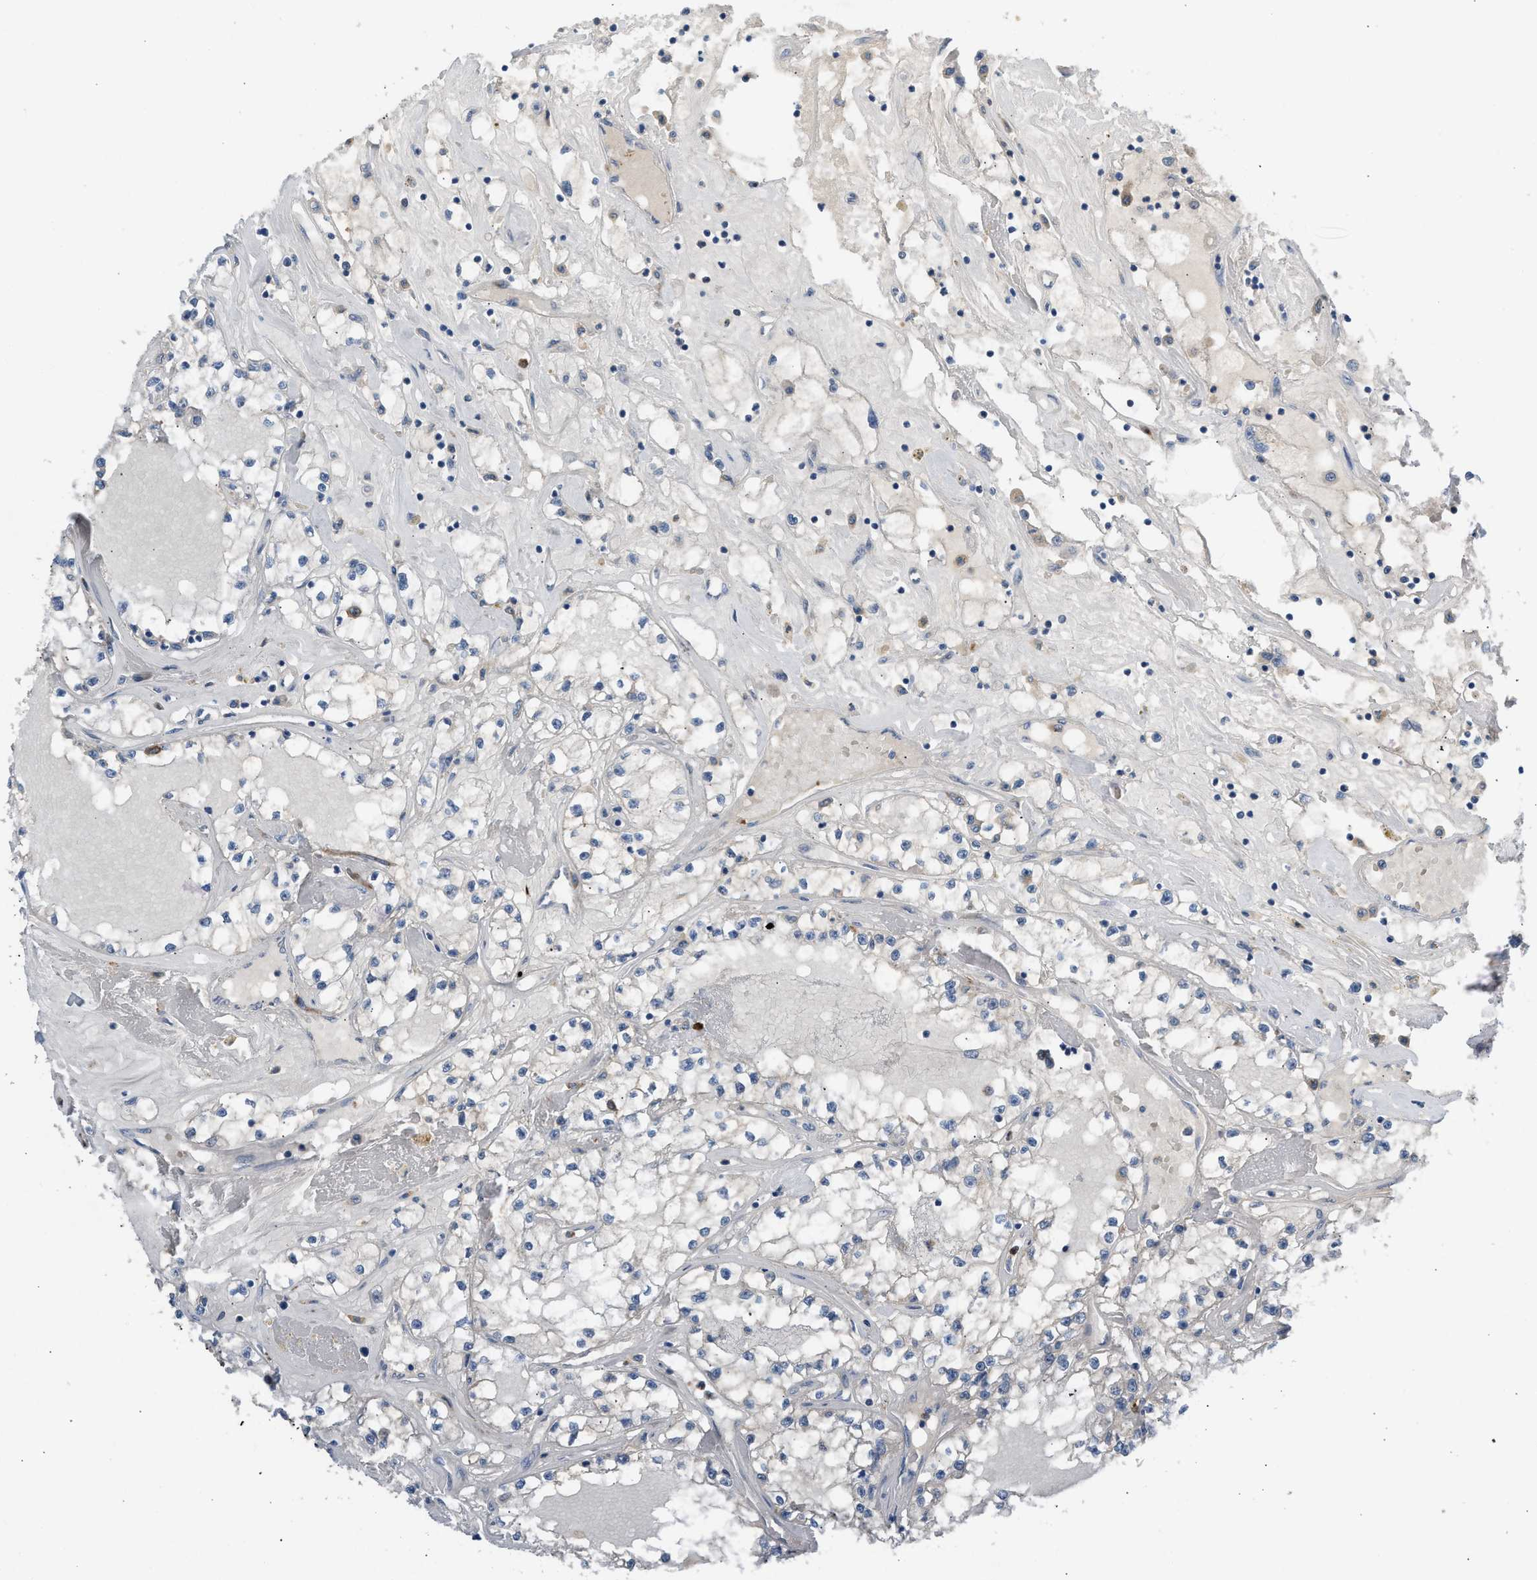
{"staining": {"intensity": "negative", "quantity": "none", "location": "none"}, "tissue": "renal cancer", "cell_type": "Tumor cells", "image_type": "cancer", "snomed": [{"axis": "morphology", "description": "Adenocarcinoma, NOS"}, {"axis": "topography", "description": "Kidney"}], "caption": "IHC image of human renal adenocarcinoma stained for a protein (brown), which displays no expression in tumor cells.", "gene": "RHBDF2", "patient": {"sex": "male", "age": 56}}